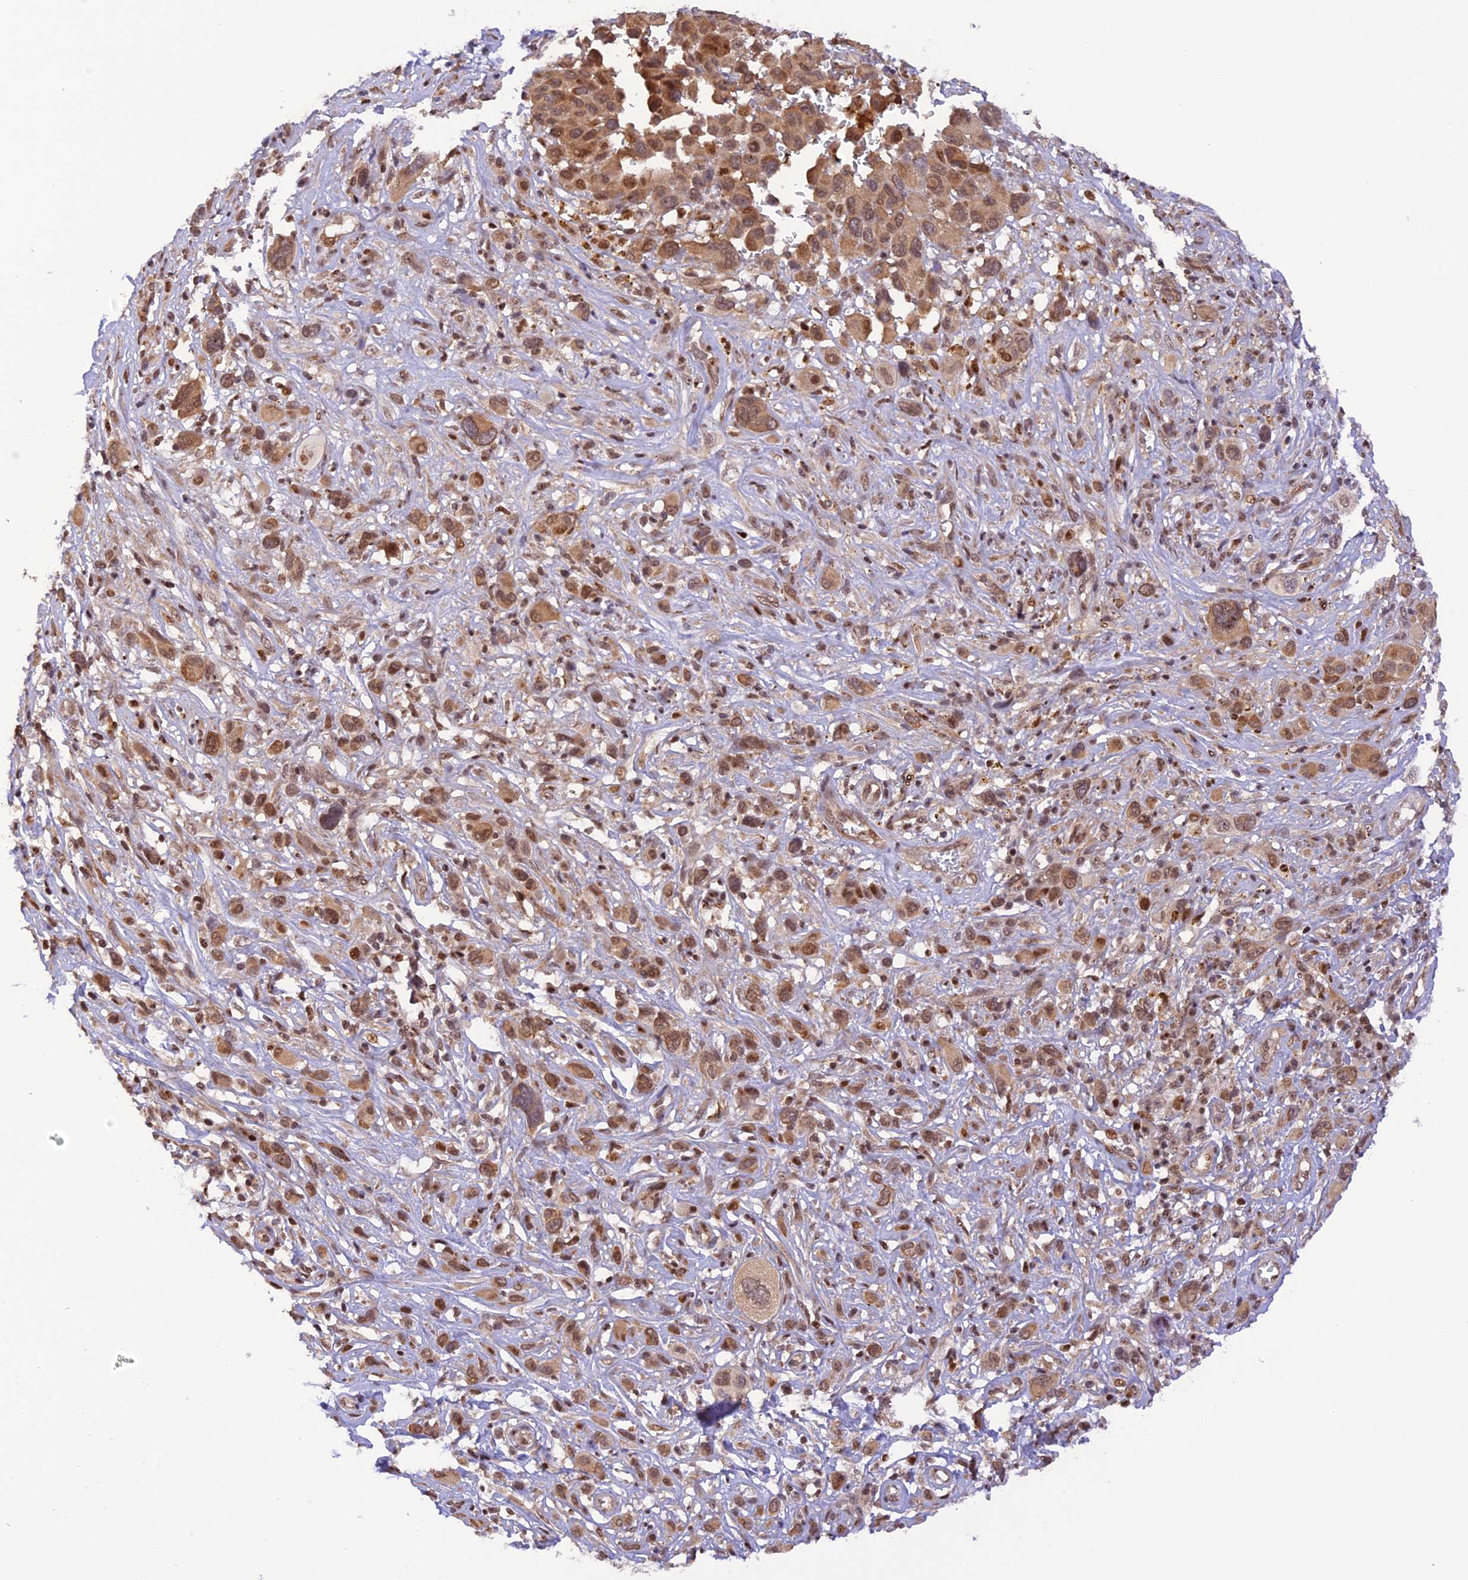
{"staining": {"intensity": "moderate", "quantity": ">75%", "location": "cytoplasmic/membranous,nuclear"}, "tissue": "melanoma", "cell_type": "Tumor cells", "image_type": "cancer", "snomed": [{"axis": "morphology", "description": "Malignant melanoma, NOS"}, {"axis": "topography", "description": "Skin of trunk"}], "caption": "Melanoma stained with DAB immunohistochemistry demonstrates medium levels of moderate cytoplasmic/membranous and nuclear staining in approximately >75% of tumor cells.", "gene": "SAMD4A", "patient": {"sex": "male", "age": 71}}